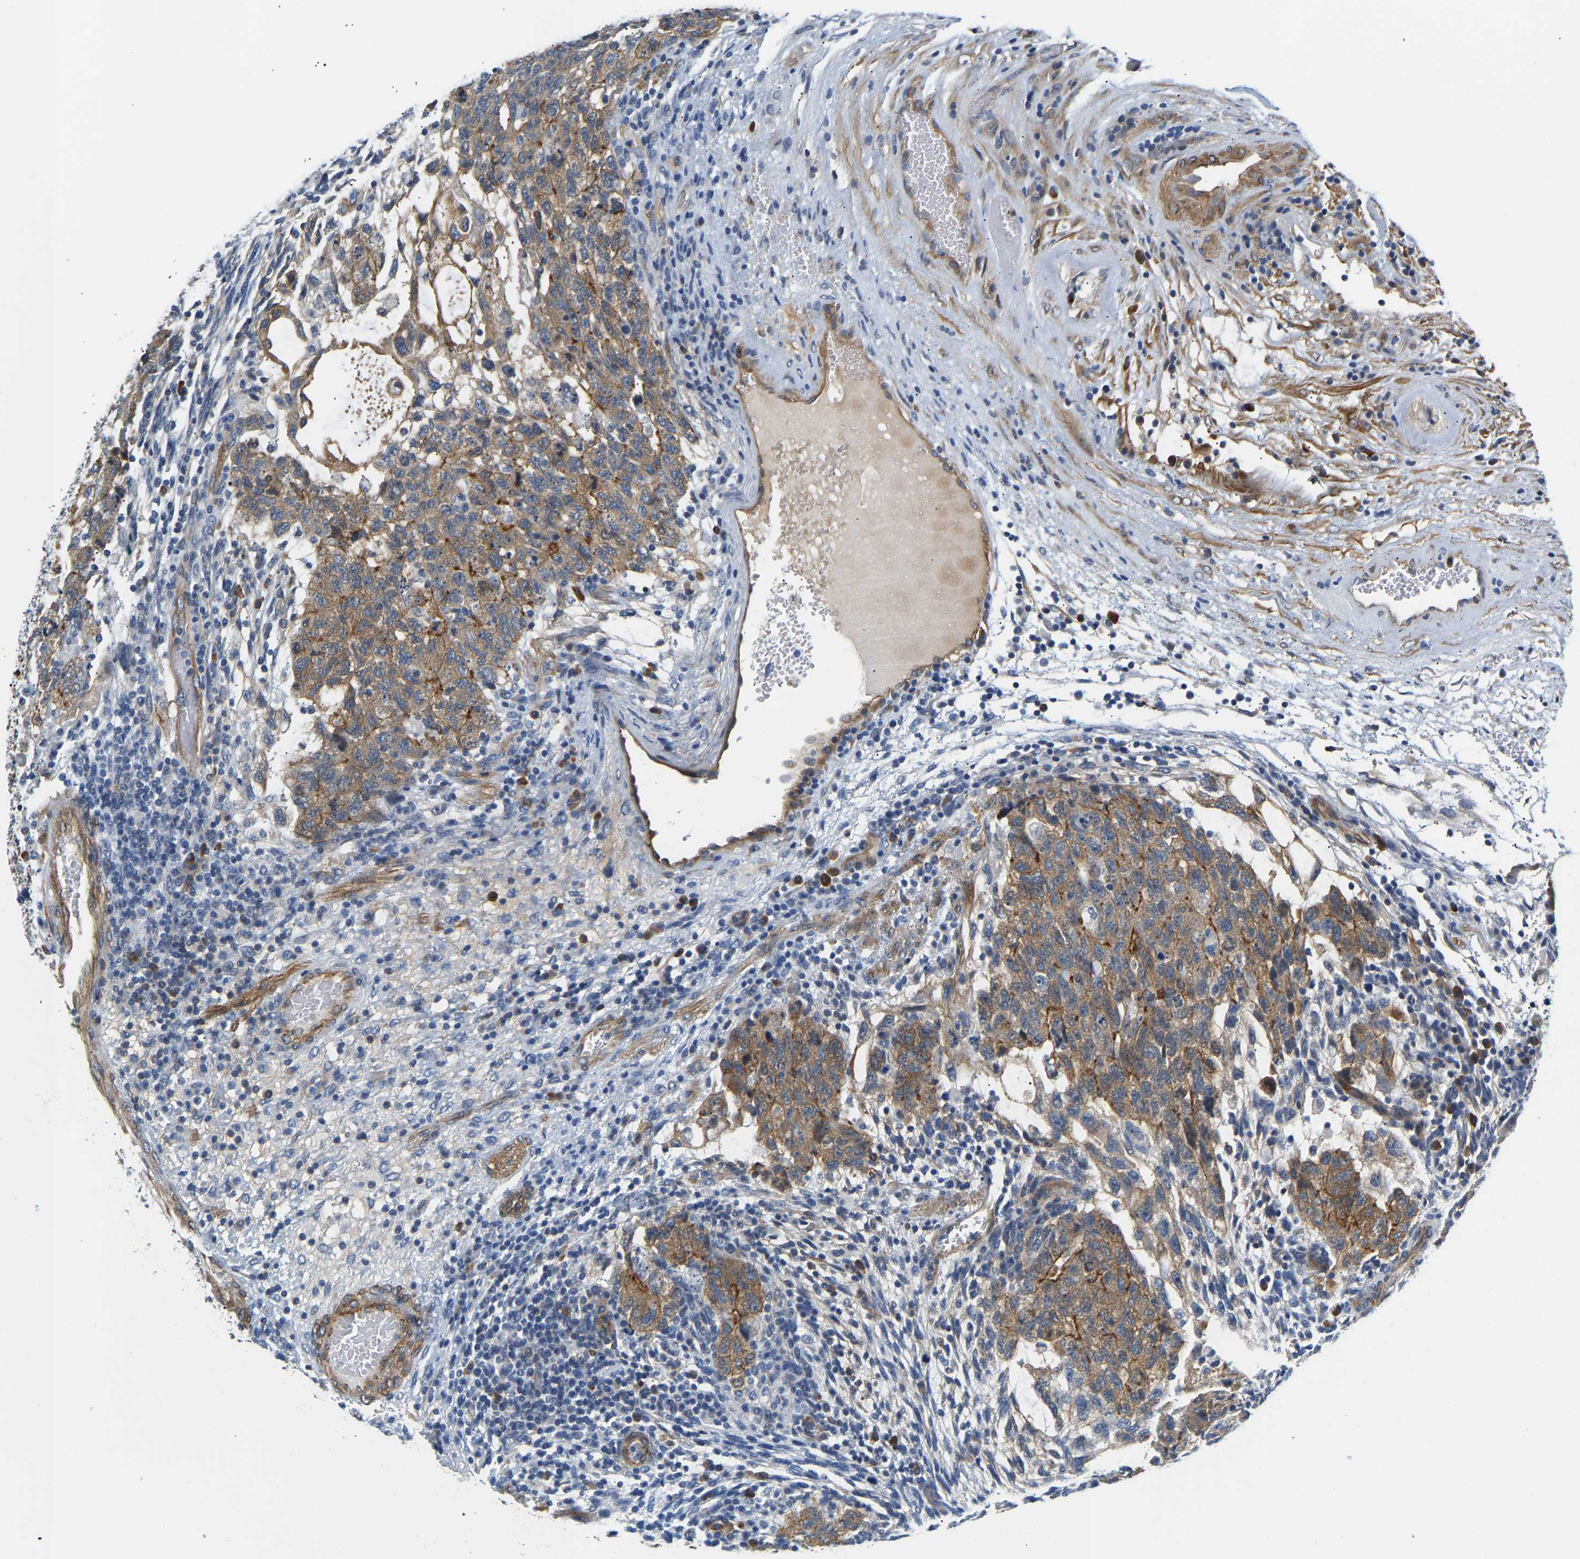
{"staining": {"intensity": "moderate", "quantity": ">75%", "location": "cytoplasmic/membranous"}, "tissue": "testis cancer", "cell_type": "Tumor cells", "image_type": "cancer", "snomed": [{"axis": "morphology", "description": "Normal tissue, NOS"}, {"axis": "morphology", "description": "Carcinoma, Embryonal, NOS"}, {"axis": "topography", "description": "Testis"}], "caption": "Brown immunohistochemical staining in human testis cancer reveals moderate cytoplasmic/membranous staining in approximately >75% of tumor cells. (DAB IHC, brown staining for protein, blue staining for nuclei).", "gene": "PAWR", "patient": {"sex": "male", "age": 36}}